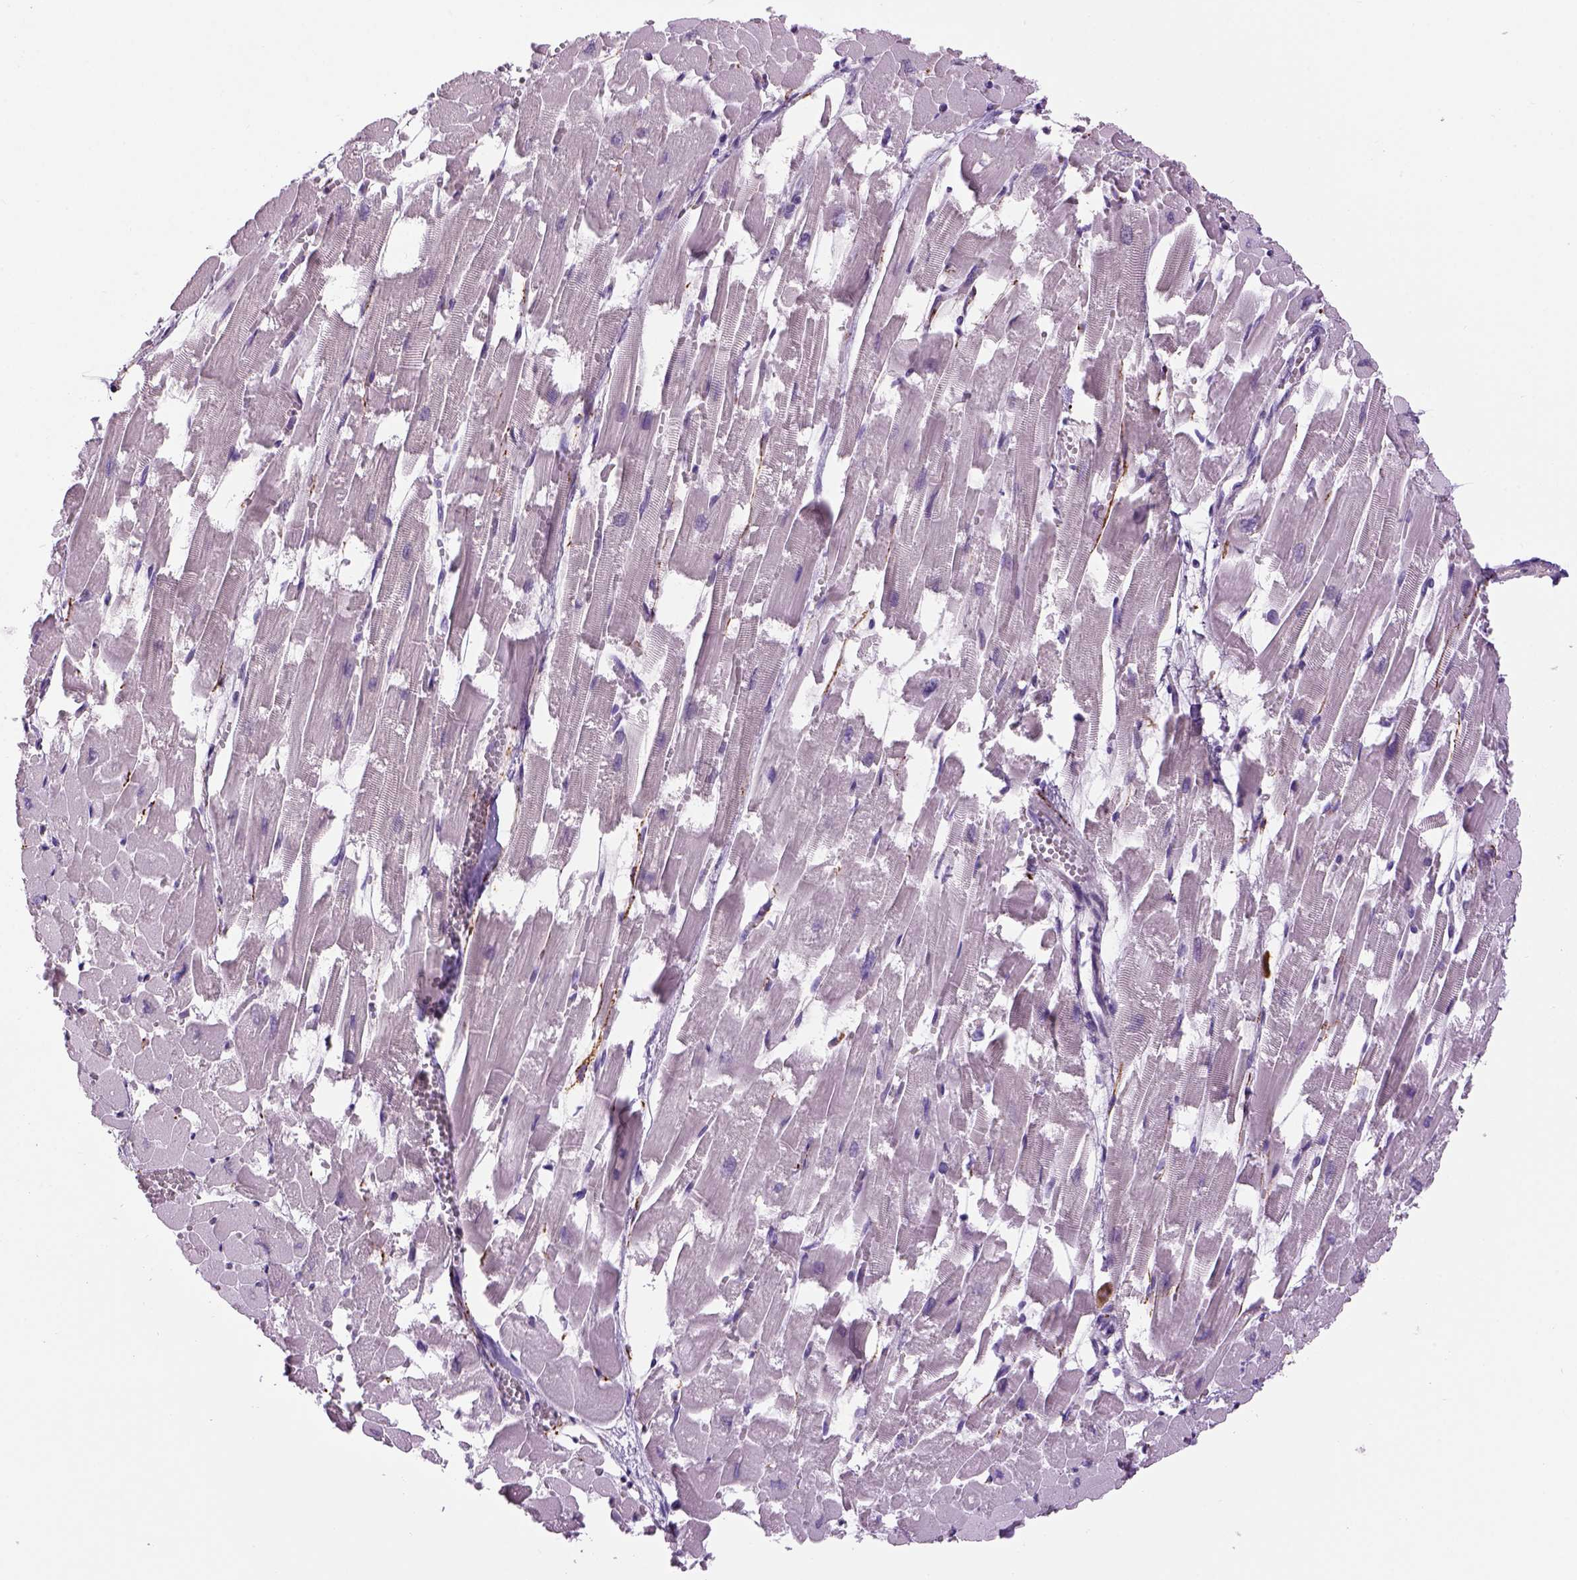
{"staining": {"intensity": "negative", "quantity": "none", "location": "none"}, "tissue": "heart muscle", "cell_type": "Cardiomyocytes", "image_type": "normal", "snomed": [{"axis": "morphology", "description": "Normal tissue, NOS"}, {"axis": "topography", "description": "Heart"}], "caption": "This is a histopathology image of immunohistochemistry (IHC) staining of unremarkable heart muscle, which shows no staining in cardiomyocytes. (Stains: DAB immunohistochemistry (IHC) with hematoxylin counter stain, Microscopy: brightfield microscopy at high magnification).", "gene": "DBH", "patient": {"sex": "female", "age": 52}}